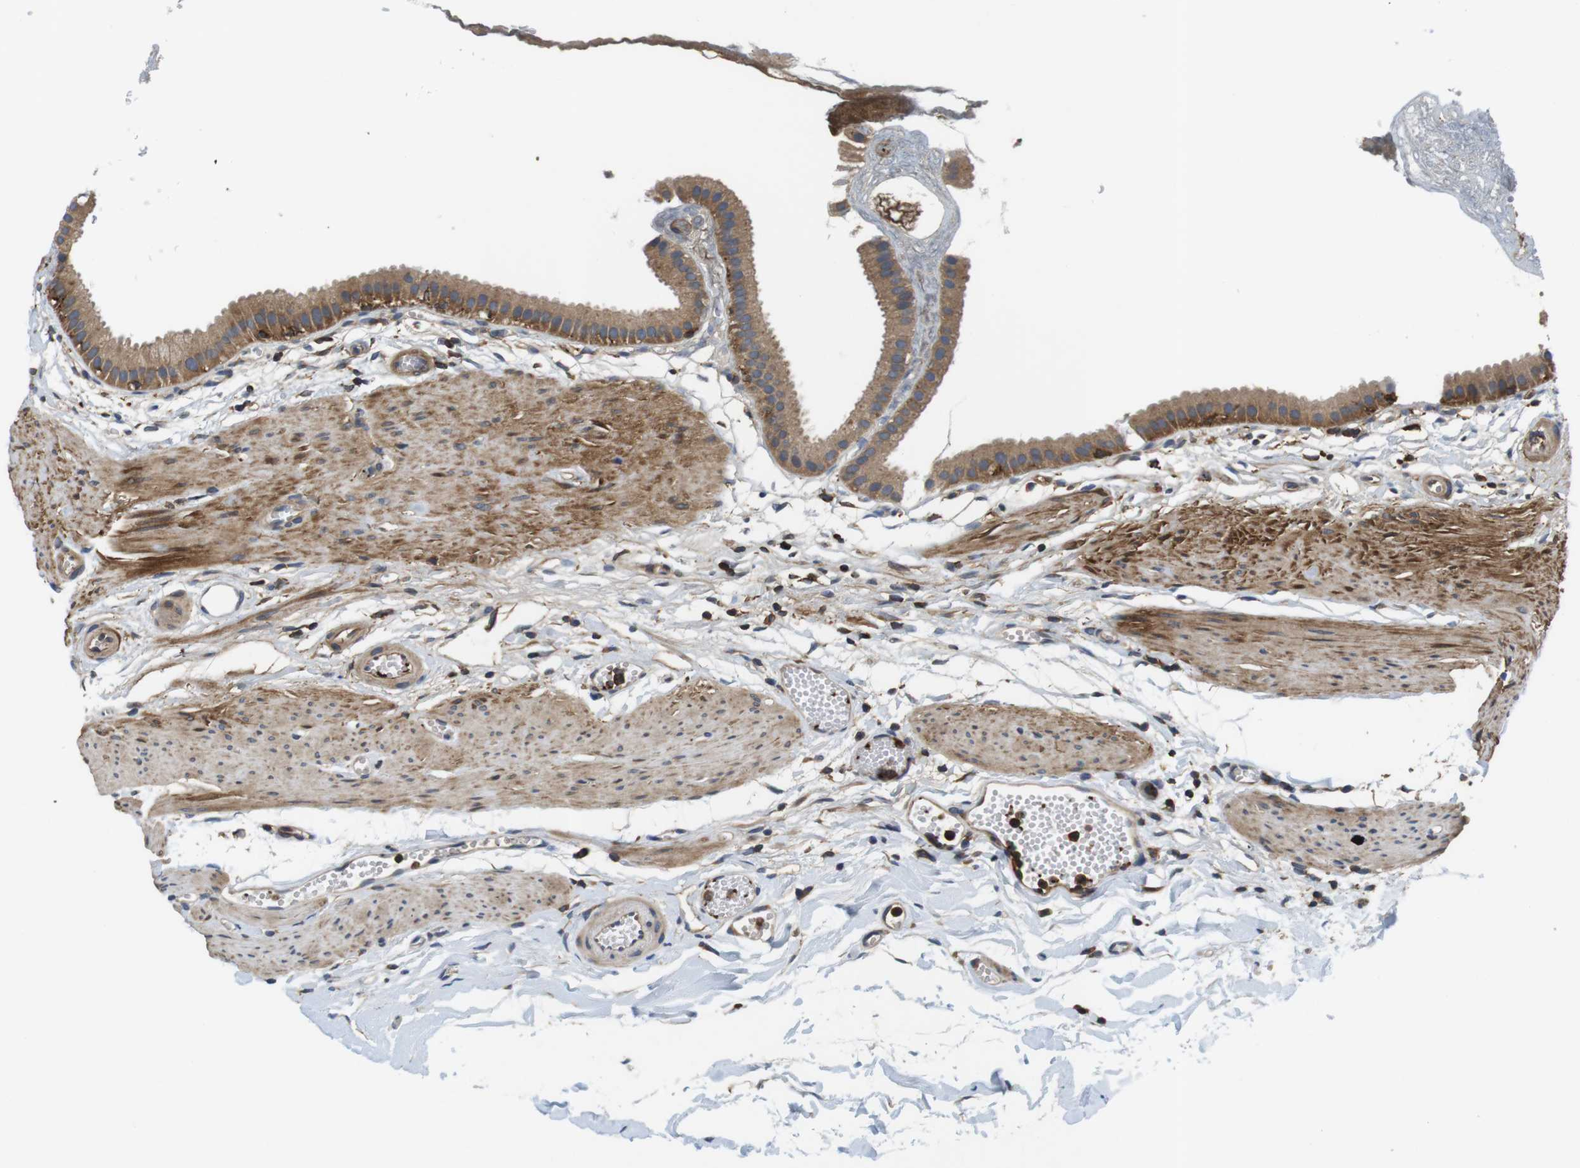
{"staining": {"intensity": "moderate", "quantity": ">75%", "location": "cytoplasmic/membranous"}, "tissue": "gallbladder", "cell_type": "Glandular cells", "image_type": "normal", "snomed": [{"axis": "morphology", "description": "Normal tissue, NOS"}, {"axis": "topography", "description": "Gallbladder"}], "caption": "A brown stain highlights moderate cytoplasmic/membranous expression of a protein in glandular cells of unremarkable gallbladder.", "gene": "HERPUD2", "patient": {"sex": "female", "age": 64}}